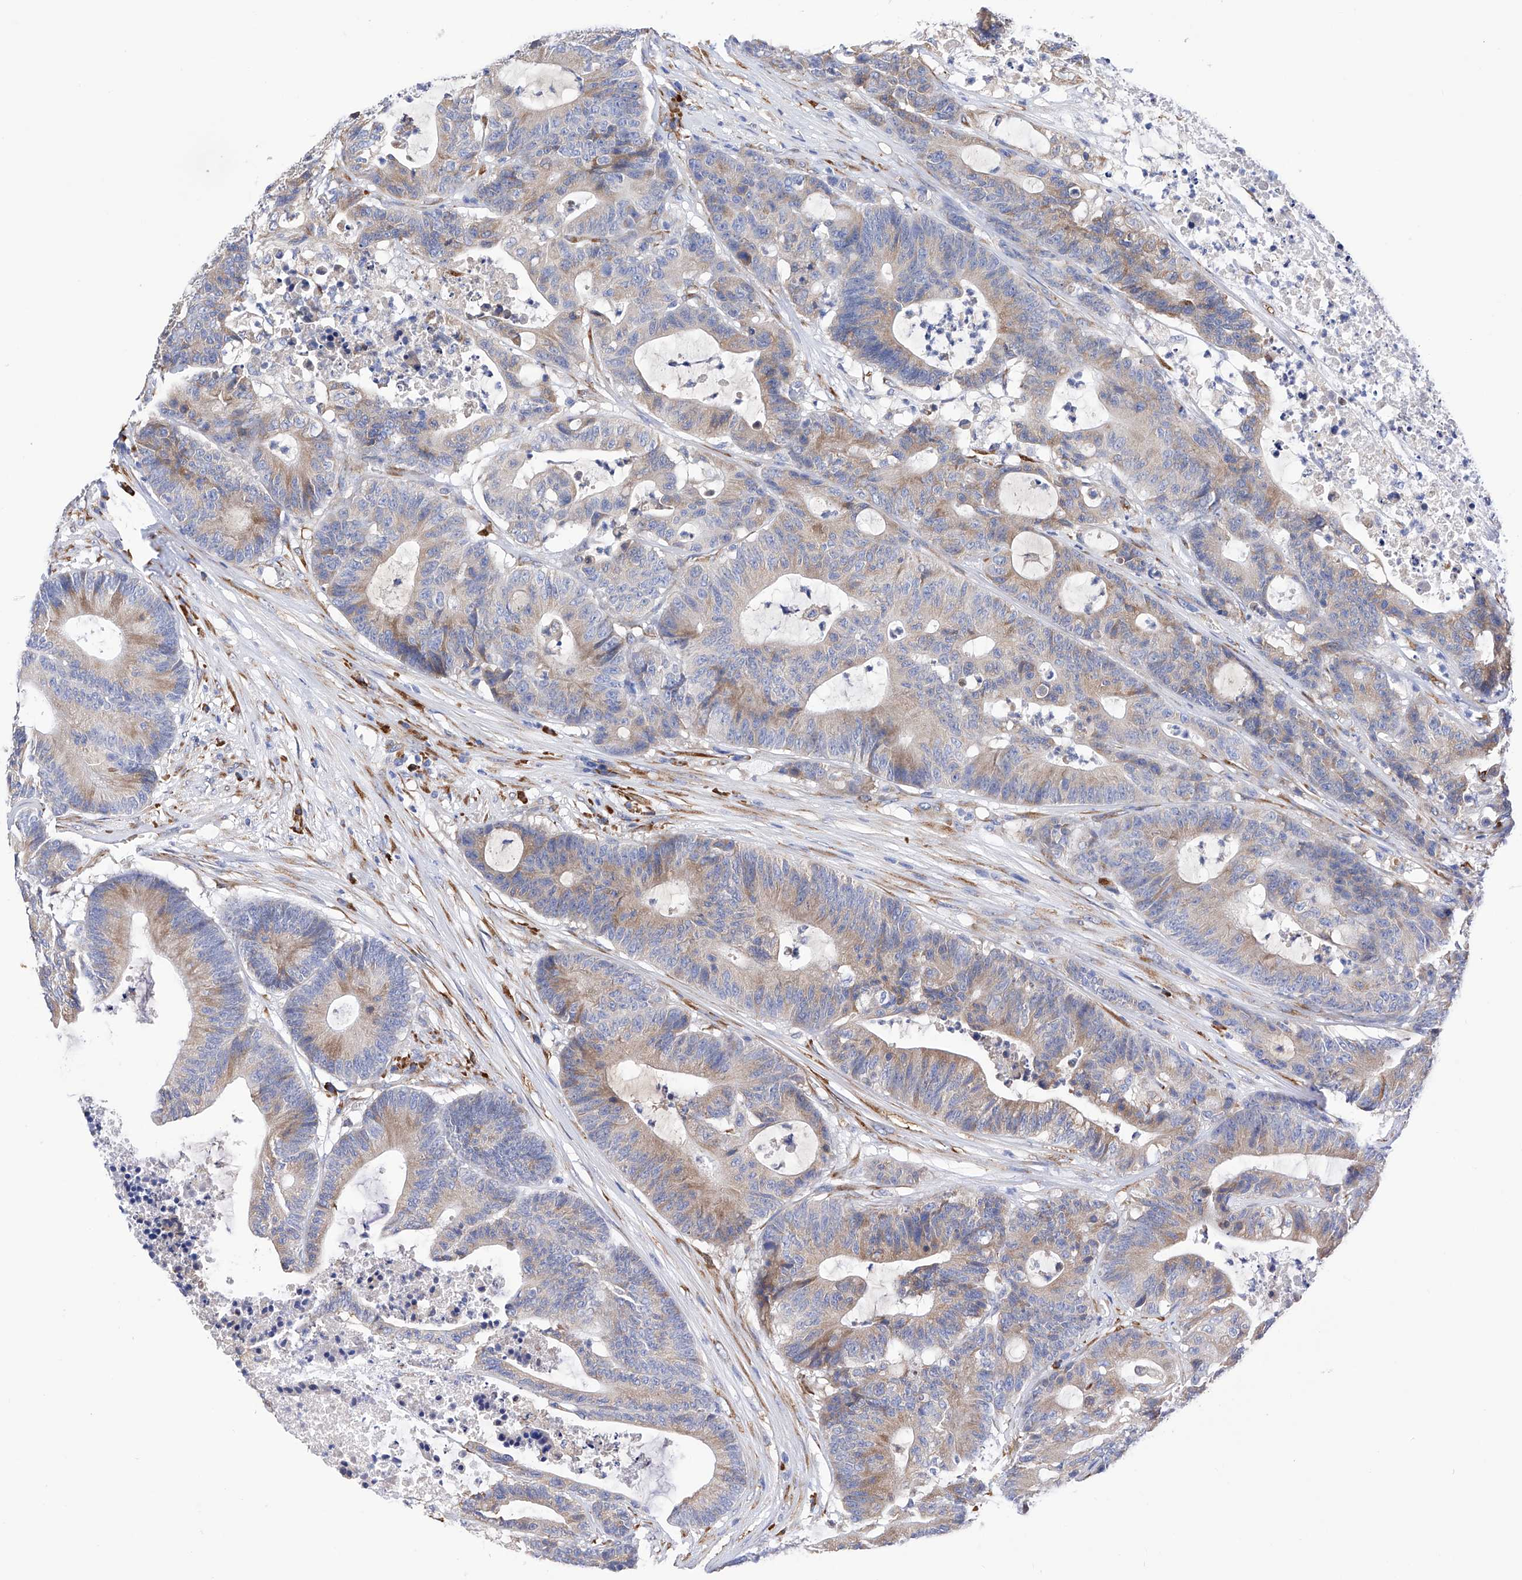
{"staining": {"intensity": "weak", "quantity": "25%-75%", "location": "cytoplasmic/membranous"}, "tissue": "colorectal cancer", "cell_type": "Tumor cells", "image_type": "cancer", "snomed": [{"axis": "morphology", "description": "Adenocarcinoma, NOS"}, {"axis": "topography", "description": "Colon"}], "caption": "Approximately 25%-75% of tumor cells in colorectal cancer reveal weak cytoplasmic/membranous protein expression as visualized by brown immunohistochemical staining.", "gene": "PDIA5", "patient": {"sex": "female", "age": 84}}